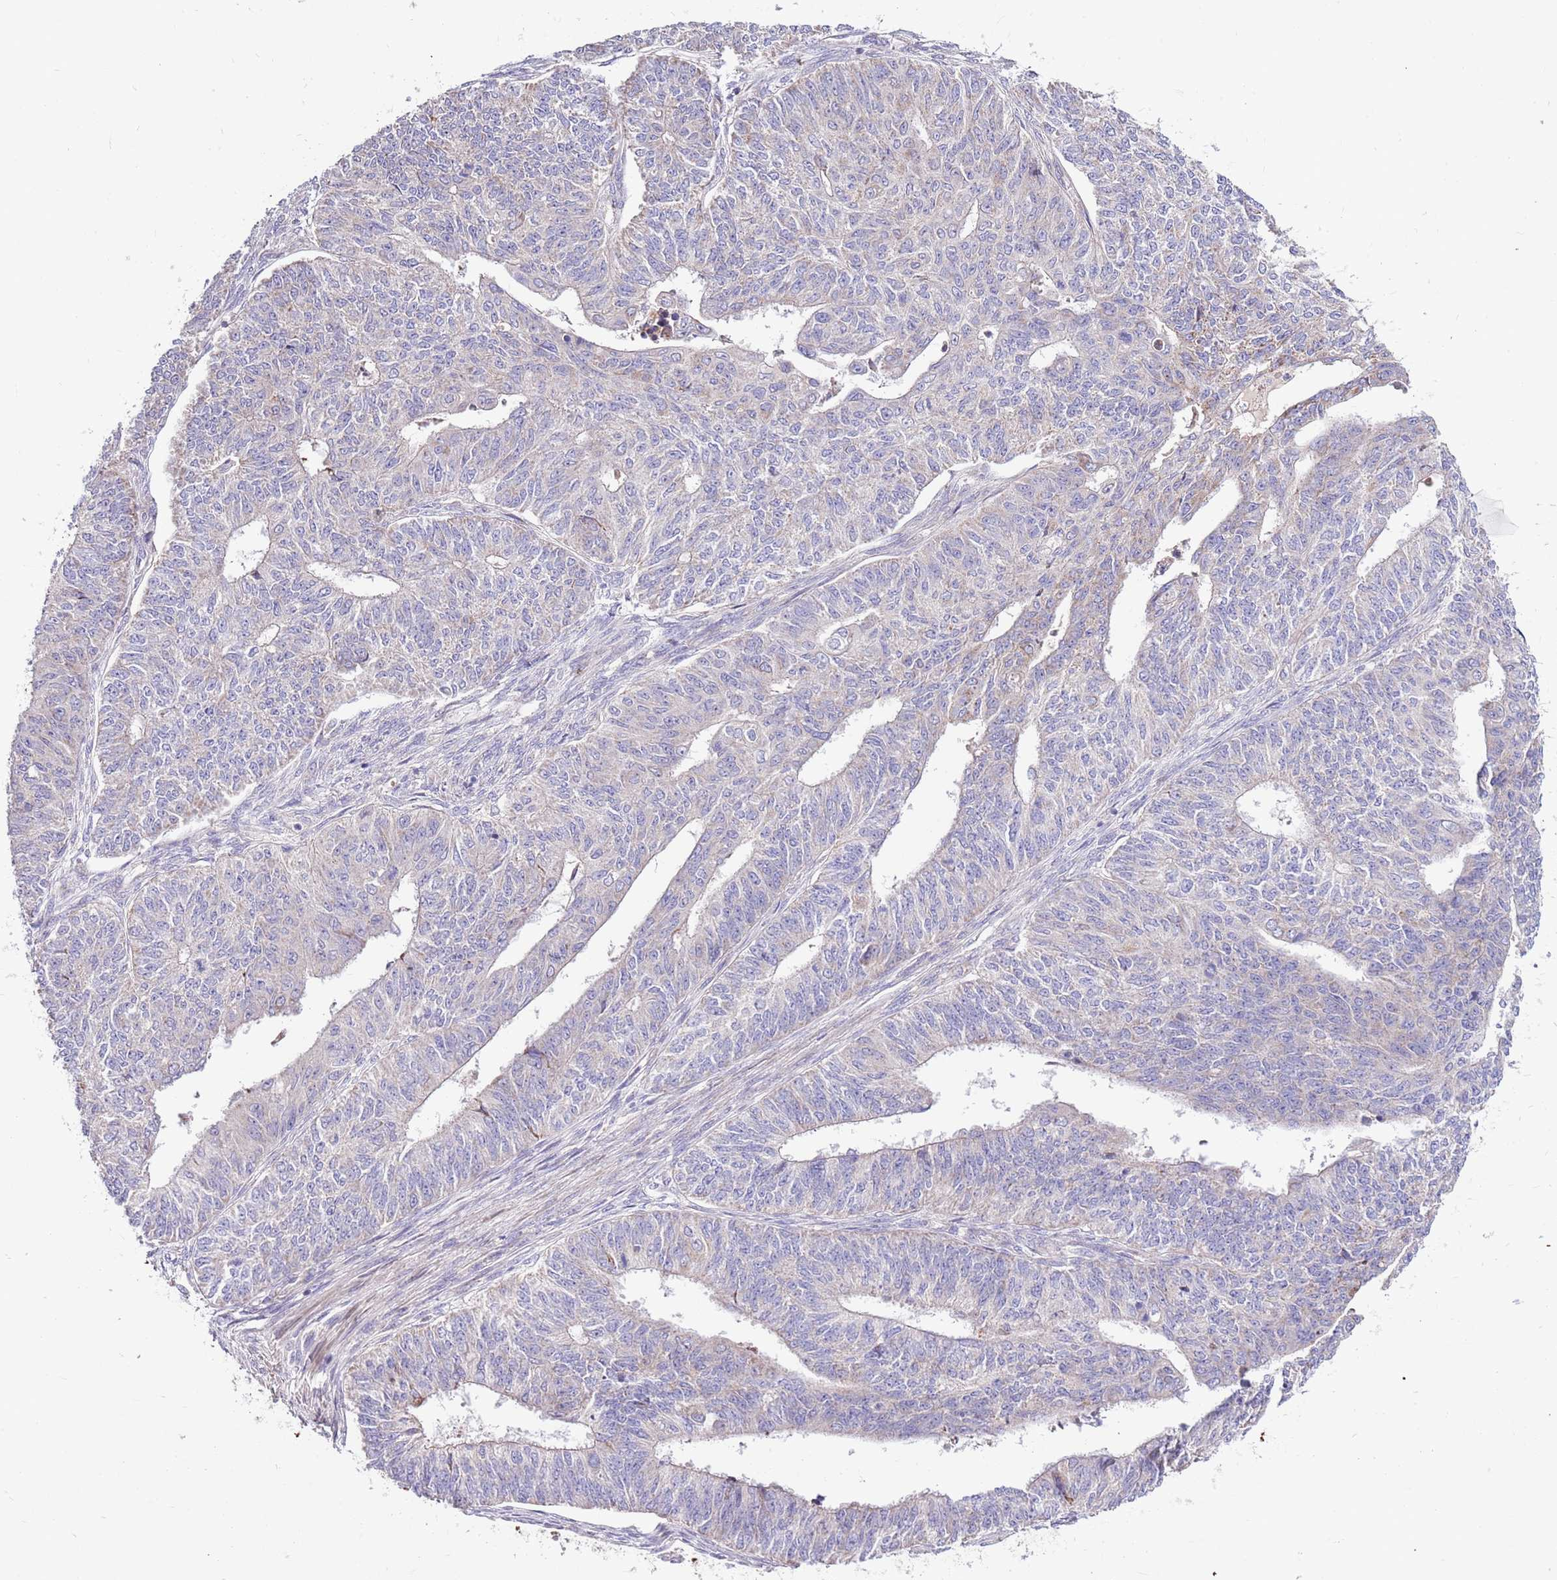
{"staining": {"intensity": "negative", "quantity": "none", "location": "none"}, "tissue": "endometrial cancer", "cell_type": "Tumor cells", "image_type": "cancer", "snomed": [{"axis": "morphology", "description": "Adenocarcinoma, NOS"}, {"axis": "topography", "description": "Endometrium"}], "caption": "IHC micrograph of human endometrial cancer (adenocarcinoma) stained for a protein (brown), which exhibits no positivity in tumor cells. Brightfield microscopy of immunohistochemistry stained with DAB (3,3'-diaminobenzidine) (brown) and hematoxylin (blue), captured at high magnification.", "gene": "SMG1", "patient": {"sex": "female", "age": 32}}